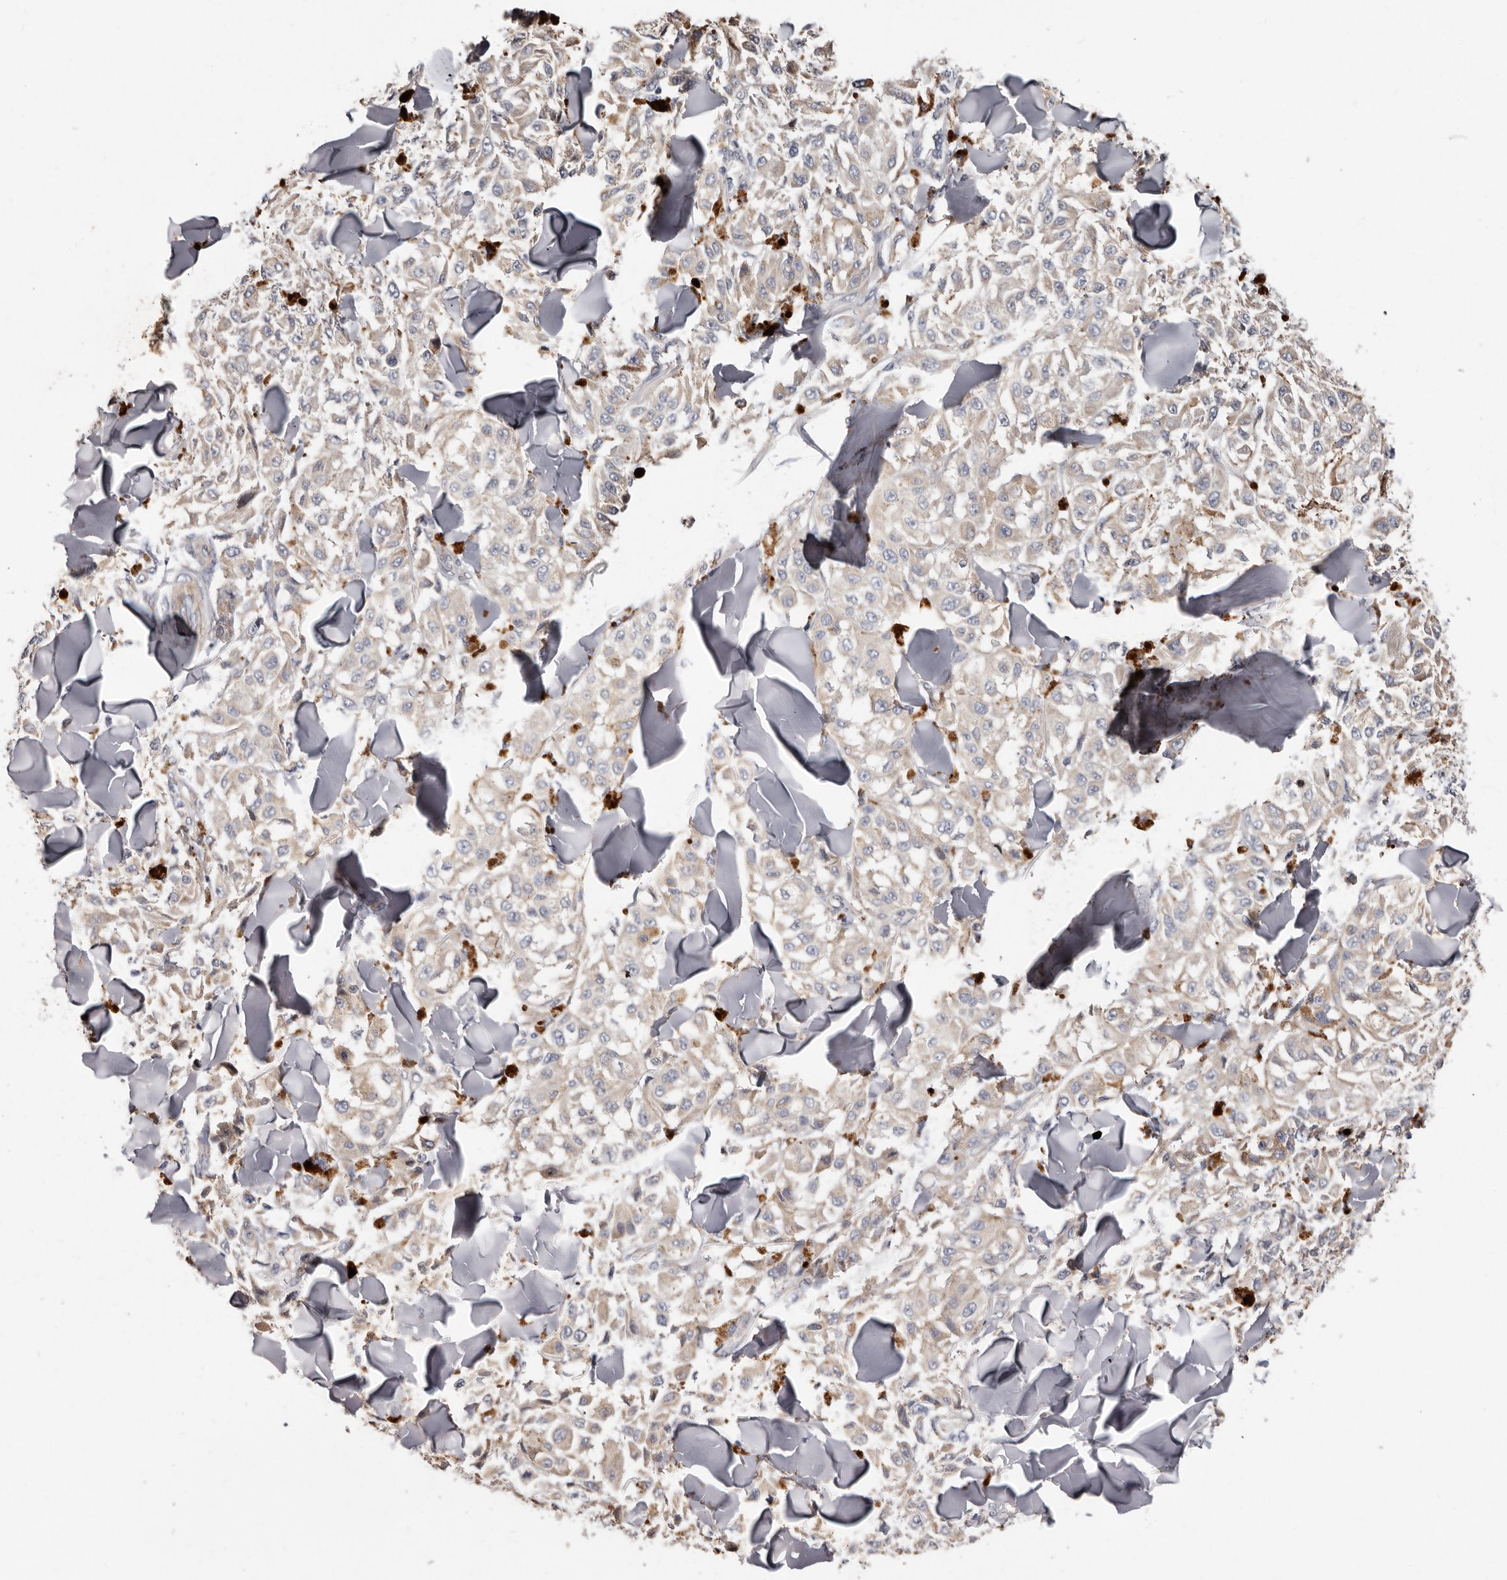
{"staining": {"intensity": "negative", "quantity": "none", "location": "none"}, "tissue": "melanoma", "cell_type": "Tumor cells", "image_type": "cancer", "snomed": [{"axis": "morphology", "description": "Malignant melanoma, NOS"}, {"axis": "topography", "description": "Skin"}], "caption": "Protein analysis of malignant melanoma shows no significant expression in tumor cells.", "gene": "ASIC5", "patient": {"sex": "female", "age": 64}}